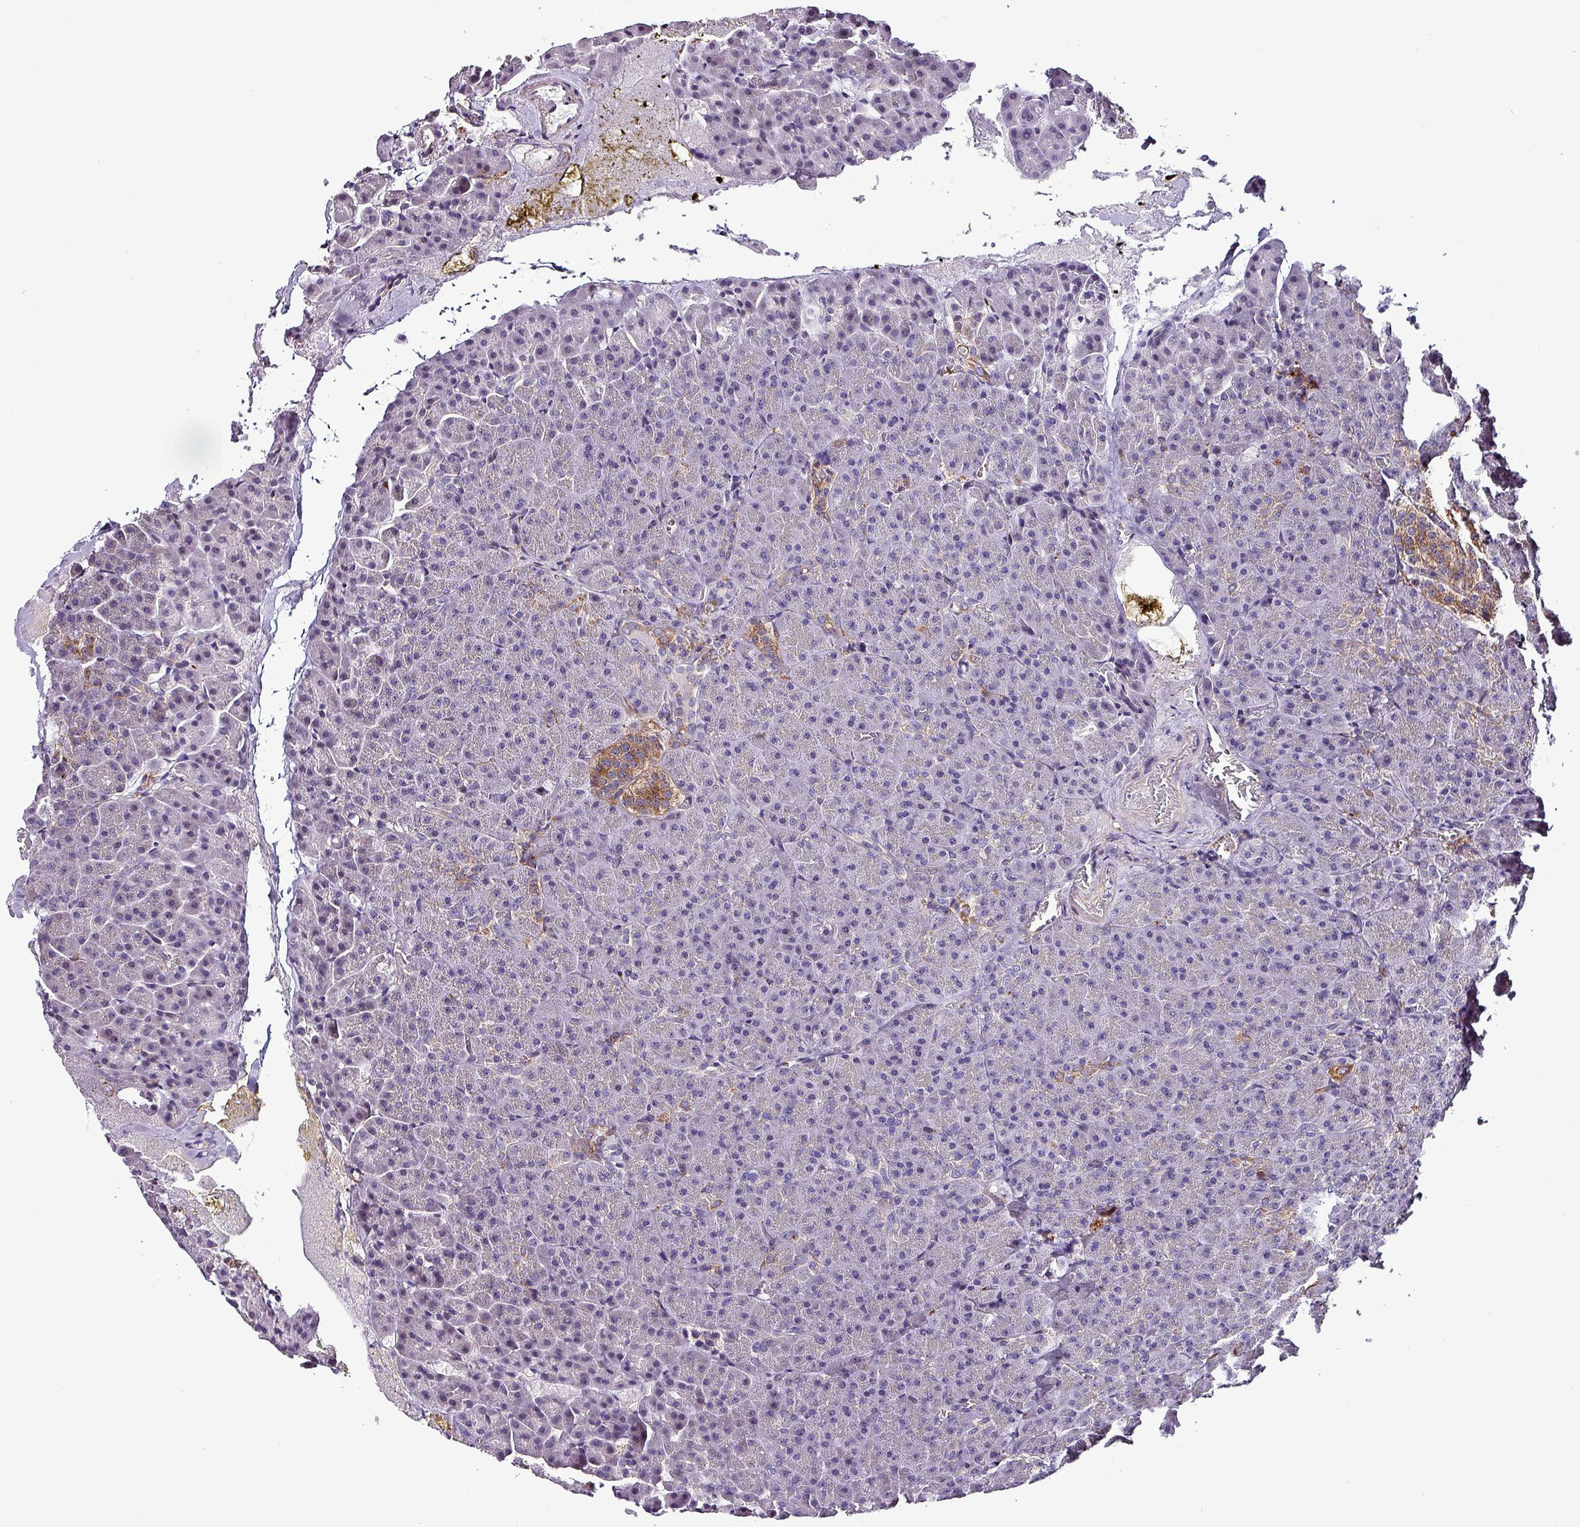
{"staining": {"intensity": "moderate", "quantity": "<25%", "location": "cytoplasmic/membranous"}, "tissue": "pancreas", "cell_type": "Exocrine glandular cells", "image_type": "normal", "snomed": [{"axis": "morphology", "description": "Normal tissue, NOS"}, {"axis": "topography", "description": "Pancreas"}], "caption": "DAB (3,3'-diaminobenzidine) immunohistochemical staining of normal pancreas displays moderate cytoplasmic/membranous protein positivity in approximately <25% of exocrine glandular cells.", "gene": "SCIN", "patient": {"sex": "female", "age": 74}}